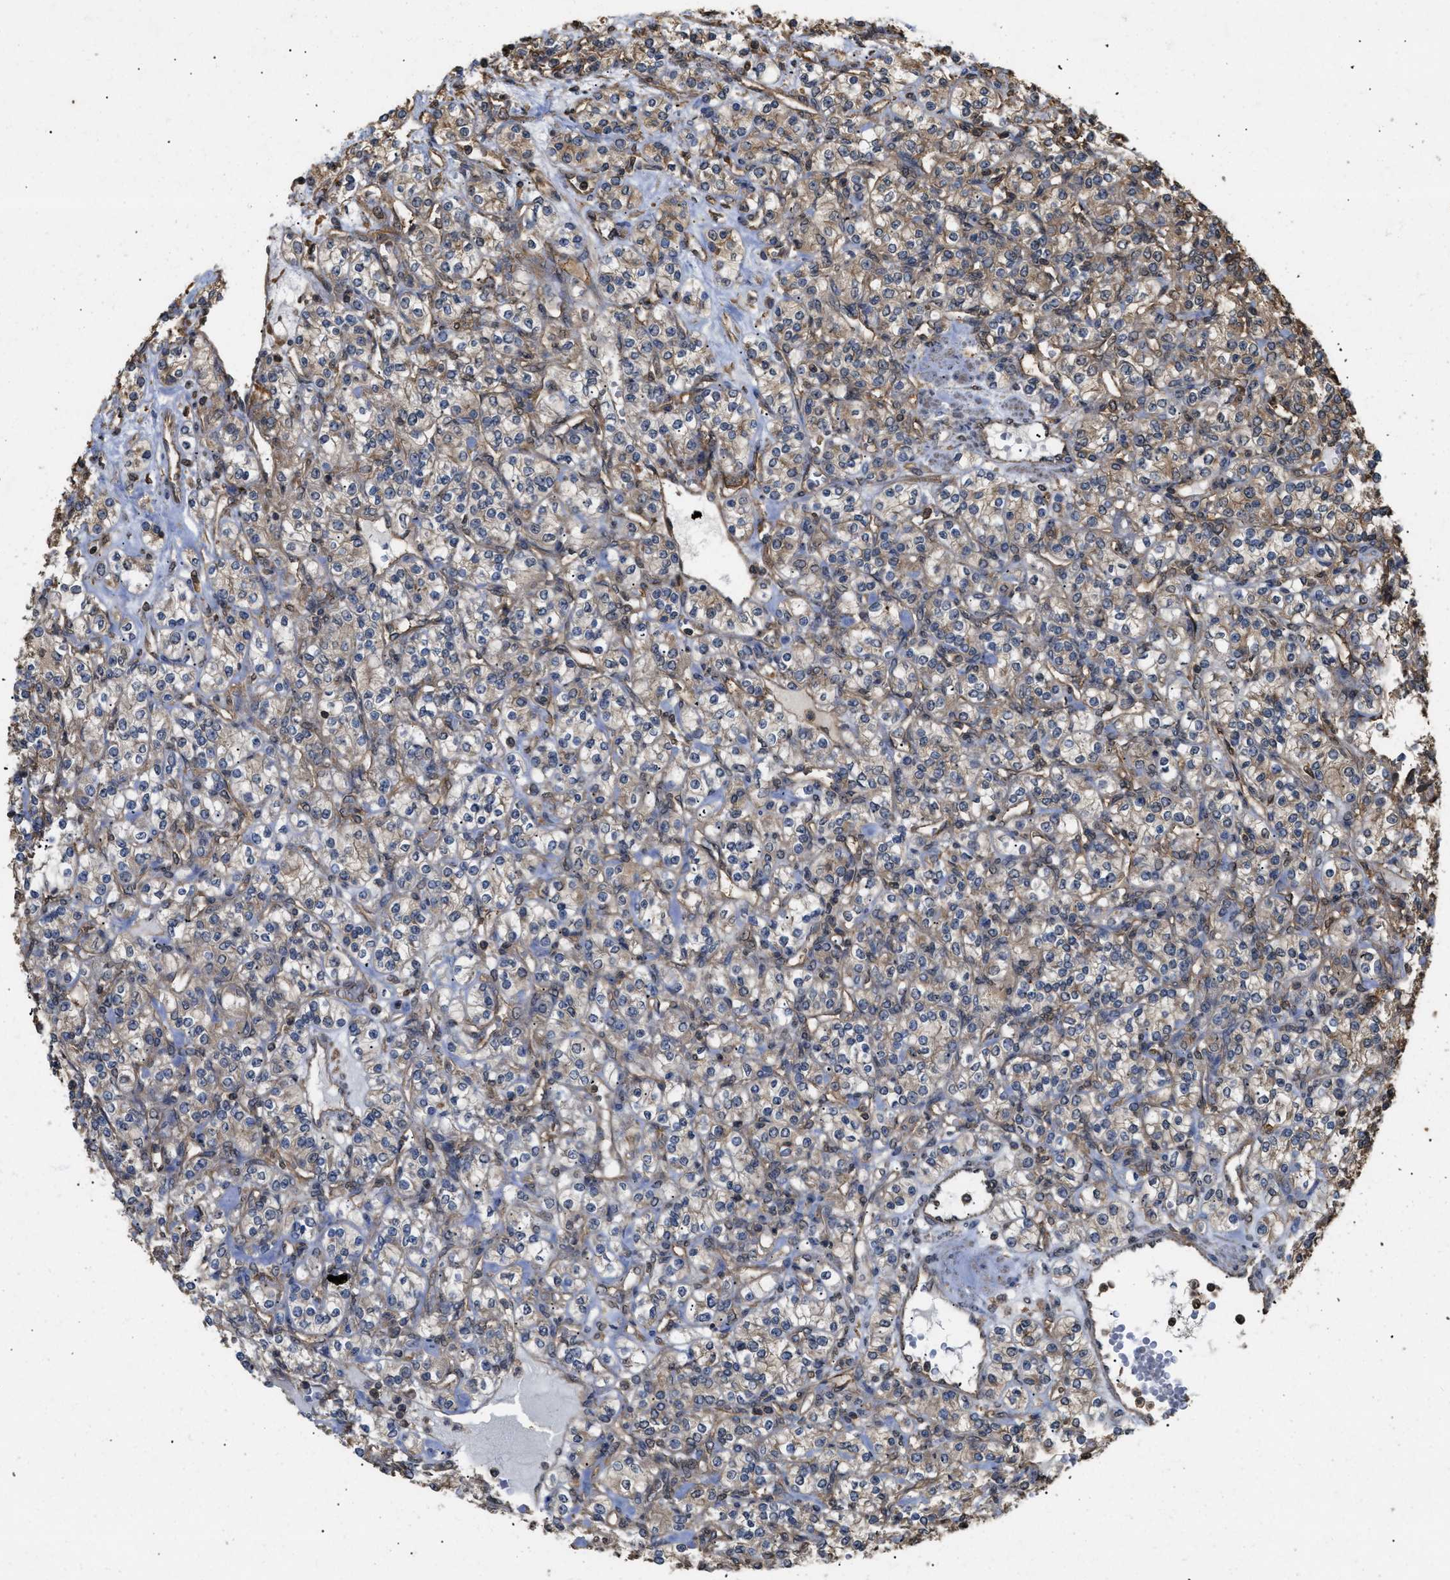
{"staining": {"intensity": "weak", "quantity": "25%-75%", "location": "cytoplasmic/membranous"}, "tissue": "renal cancer", "cell_type": "Tumor cells", "image_type": "cancer", "snomed": [{"axis": "morphology", "description": "Adenocarcinoma, NOS"}, {"axis": "topography", "description": "Kidney"}], "caption": "Renal adenocarcinoma stained with DAB (3,3'-diaminobenzidine) immunohistochemistry (IHC) reveals low levels of weak cytoplasmic/membranous expression in about 25%-75% of tumor cells.", "gene": "CALM1", "patient": {"sex": "male", "age": 77}}